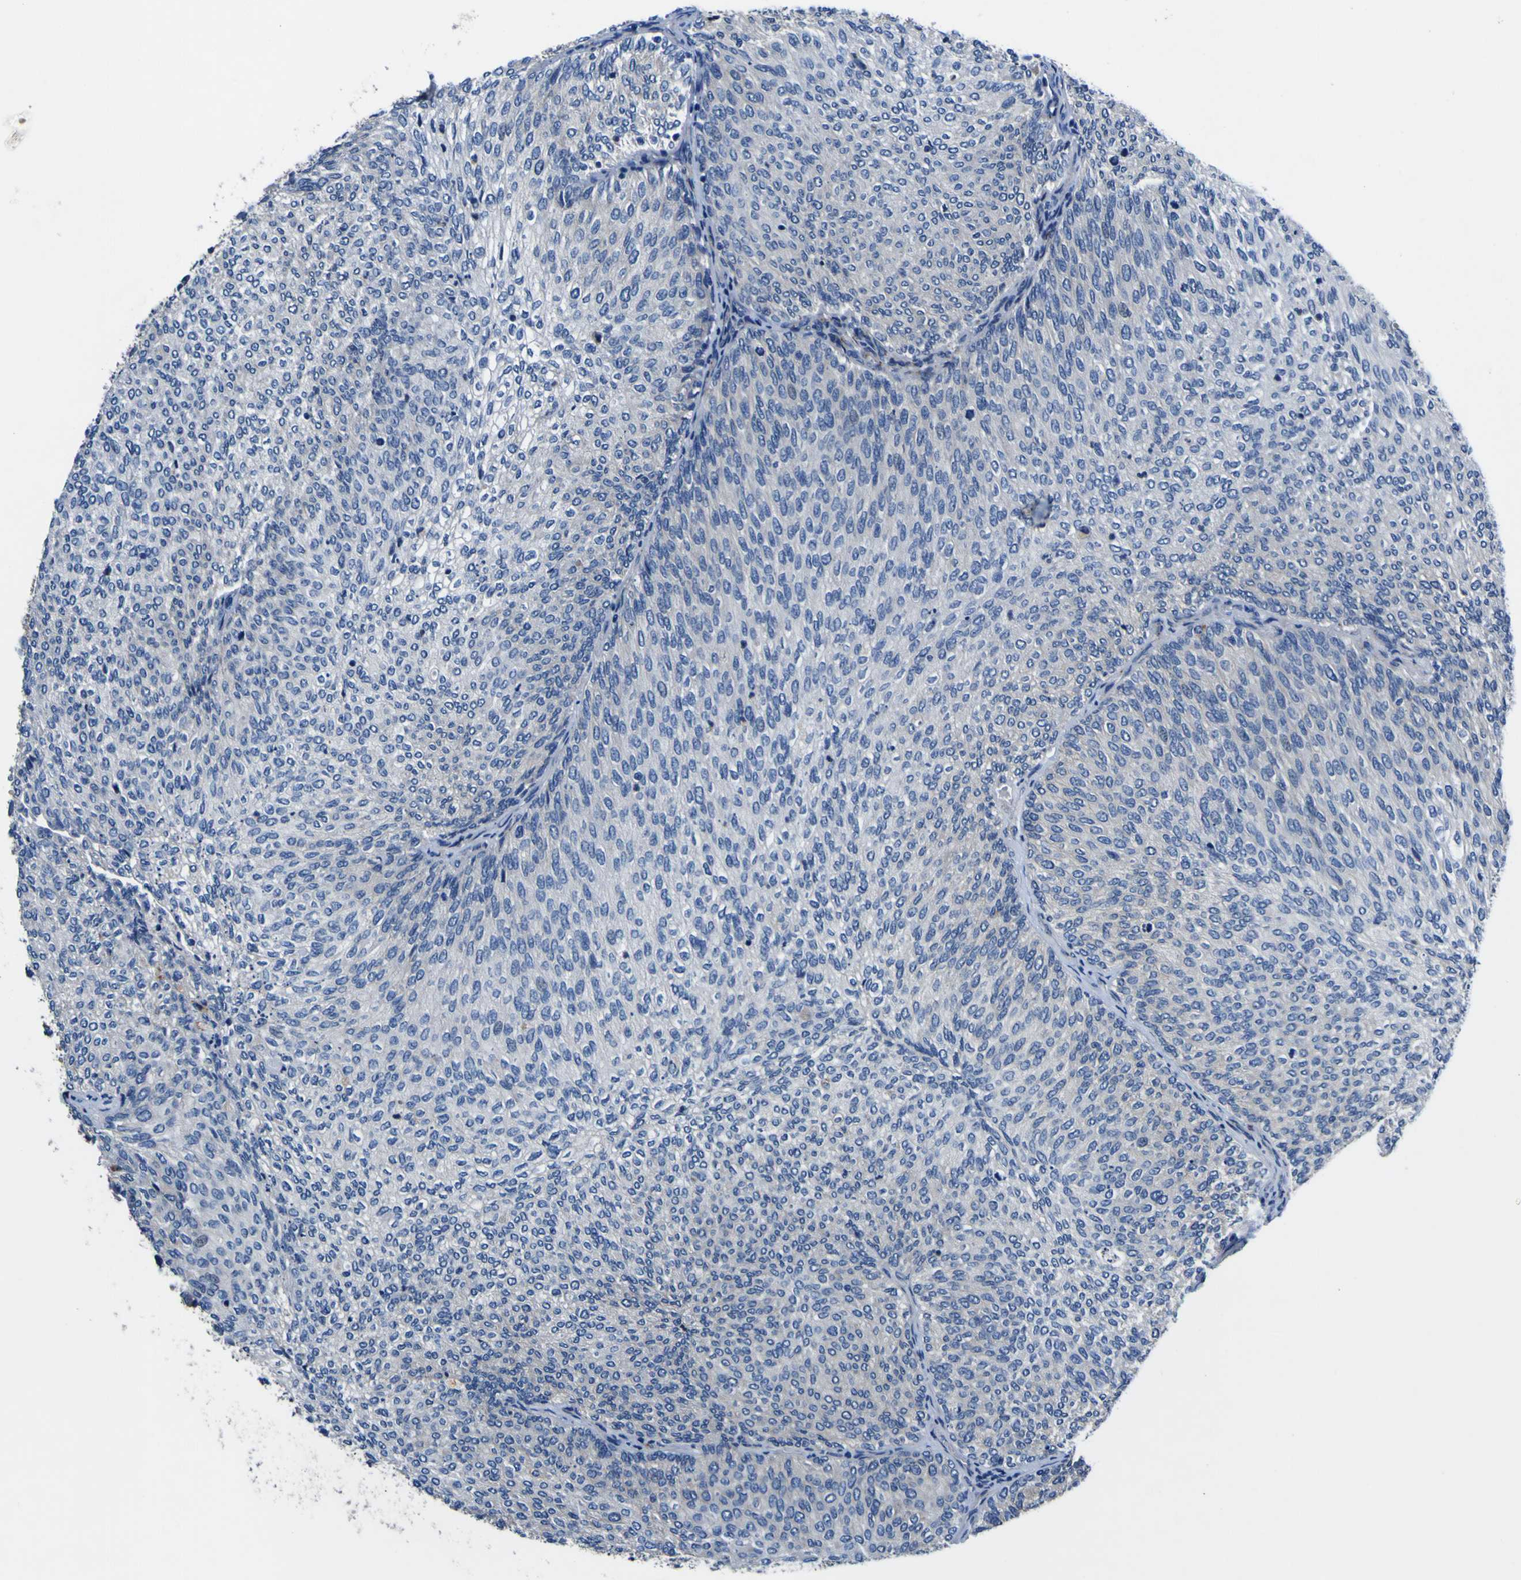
{"staining": {"intensity": "negative", "quantity": "none", "location": "none"}, "tissue": "urothelial cancer", "cell_type": "Tumor cells", "image_type": "cancer", "snomed": [{"axis": "morphology", "description": "Urothelial carcinoma, Low grade"}, {"axis": "topography", "description": "Urinary bladder"}], "caption": "Tumor cells are negative for brown protein staining in urothelial cancer.", "gene": "AGAP3", "patient": {"sex": "female", "age": 79}}